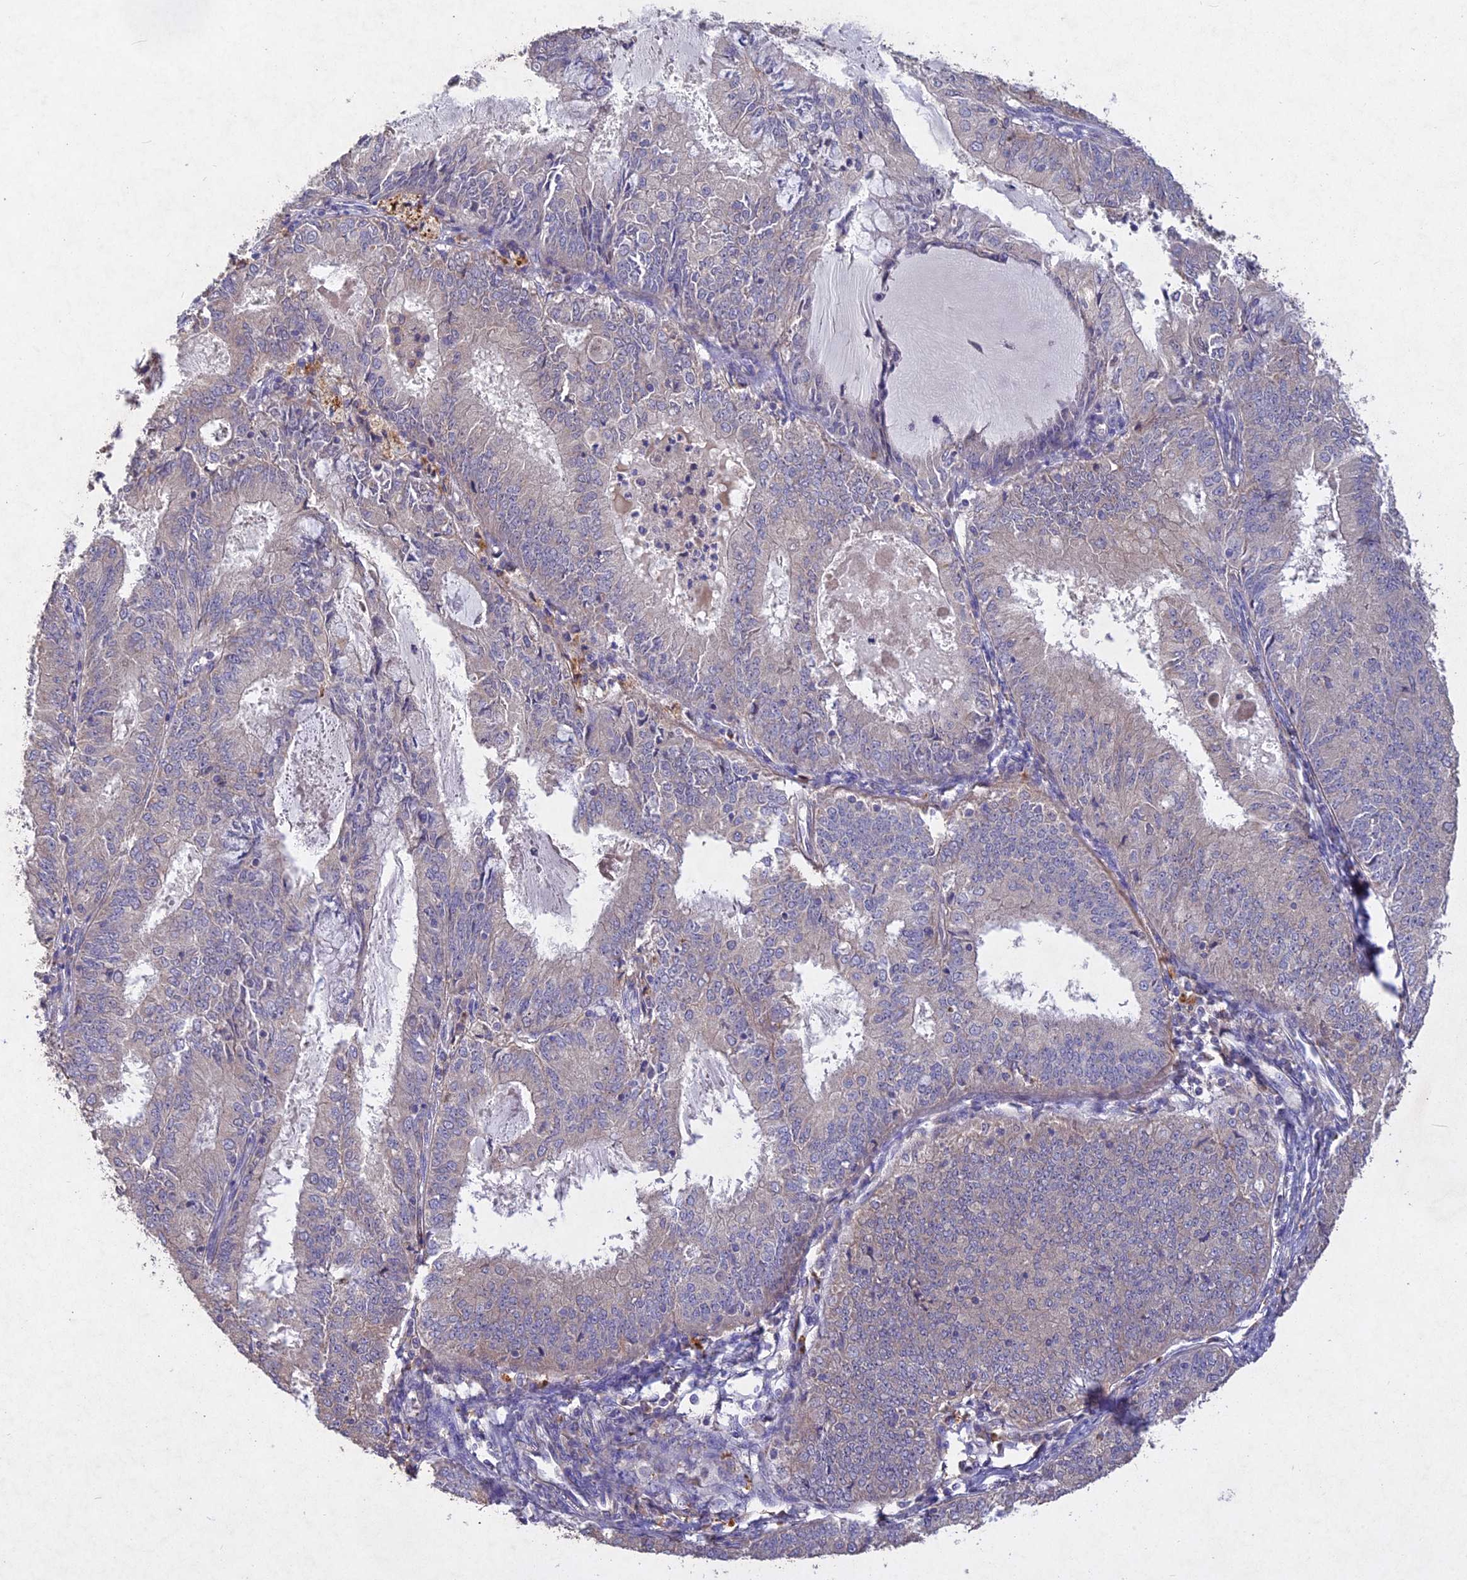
{"staining": {"intensity": "negative", "quantity": "none", "location": "none"}, "tissue": "endometrial cancer", "cell_type": "Tumor cells", "image_type": "cancer", "snomed": [{"axis": "morphology", "description": "Adenocarcinoma, NOS"}, {"axis": "topography", "description": "Endometrium"}], "caption": "High power microscopy micrograph of an immunohistochemistry image of endometrial cancer, revealing no significant expression in tumor cells.", "gene": "SLC26A4", "patient": {"sex": "female", "age": 57}}